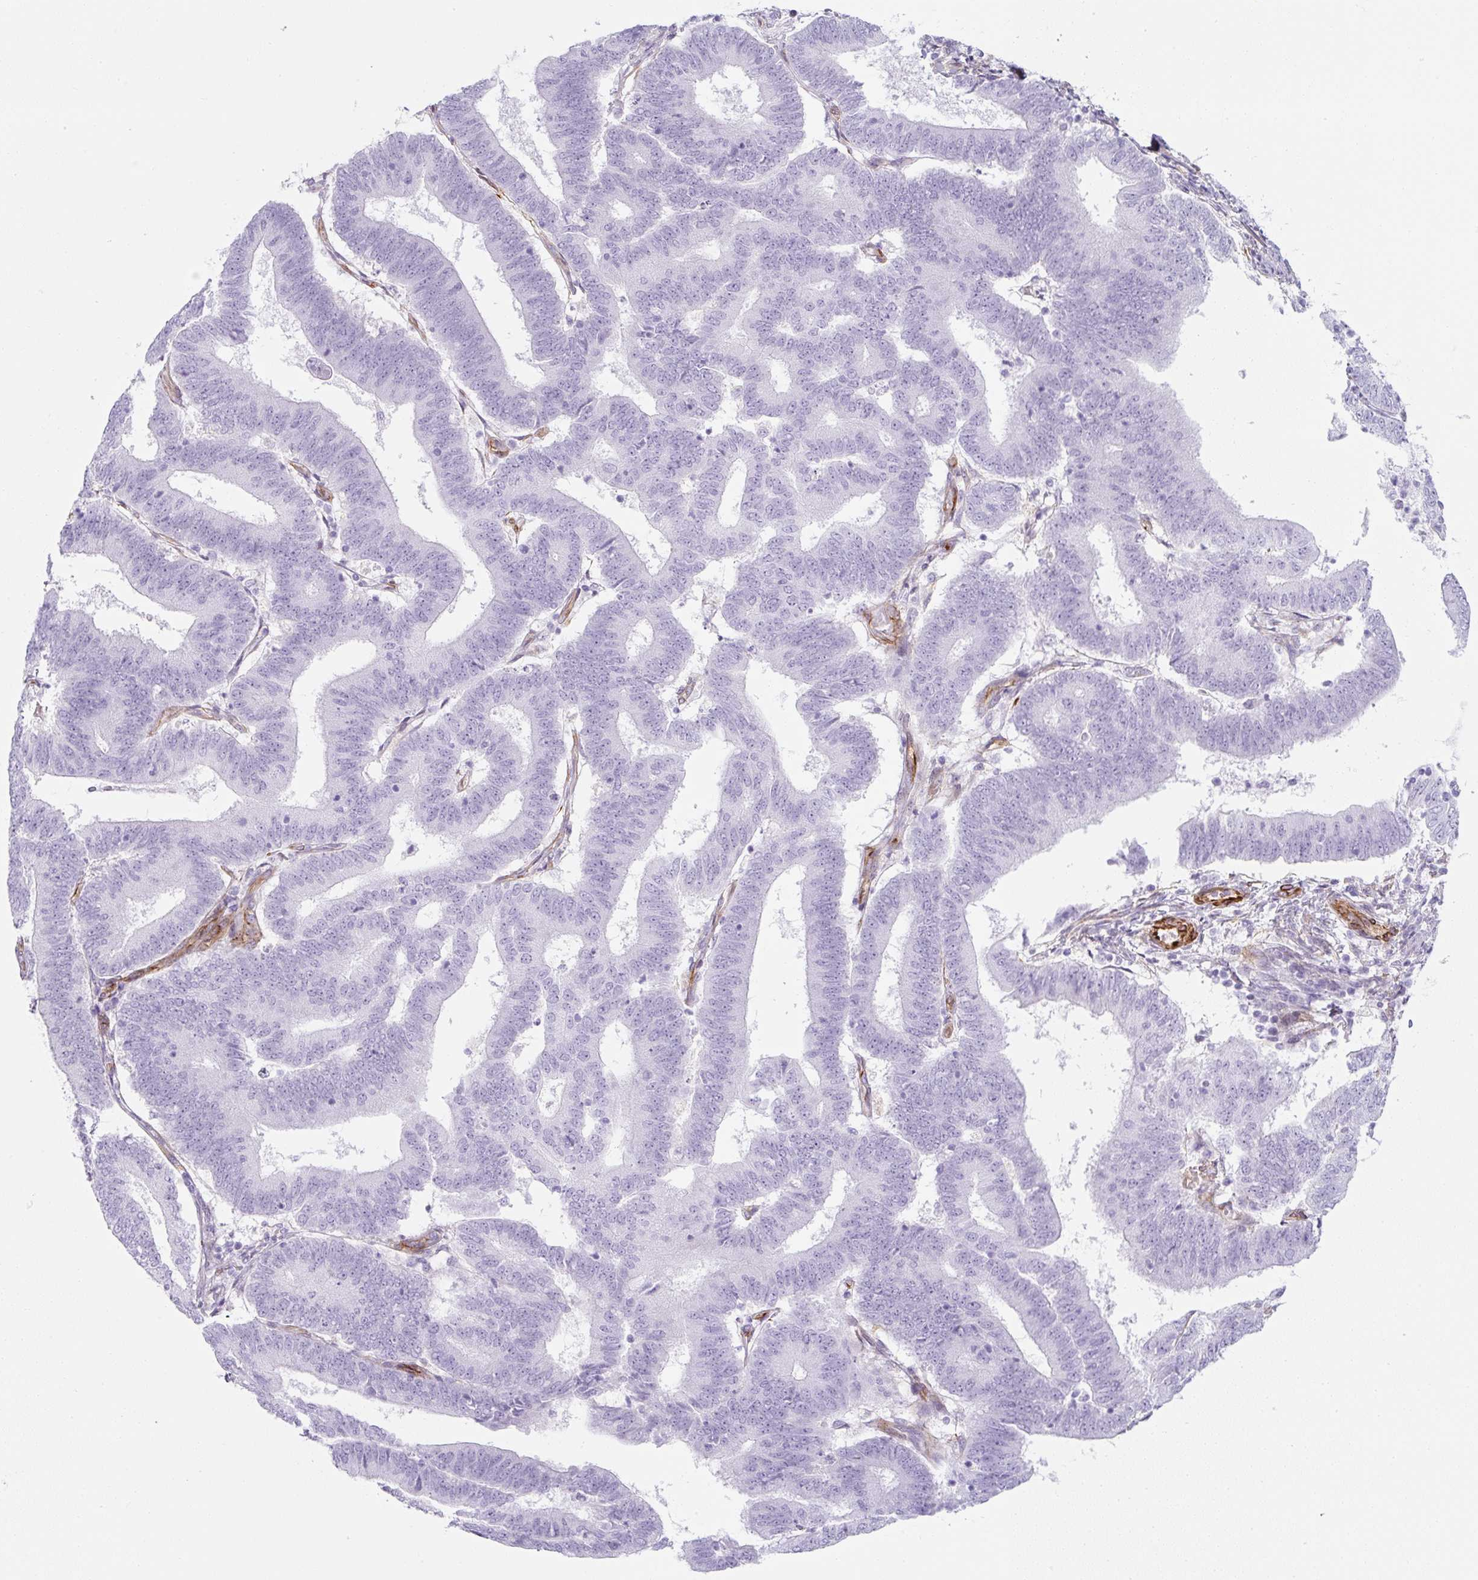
{"staining": {"intensity": "negative", "quantity": "none", "location": "none"}, "tissue": "endometrial cancer", "cell_type": "Tumor cells", "image_type": "cancer", "snomed": [{"axis": "morphology", "description": "Adenocarcinoma, NOS"}, {"axis": "topography", "description": "Endometrium"}], "caption": "Adenocarcinoma (endometrial) stained for a protein using immunohistochemistry exhibits no expression tumor cells.", "gene": "CAVIN3", "patient": {"sex": "female", "age": 70}}